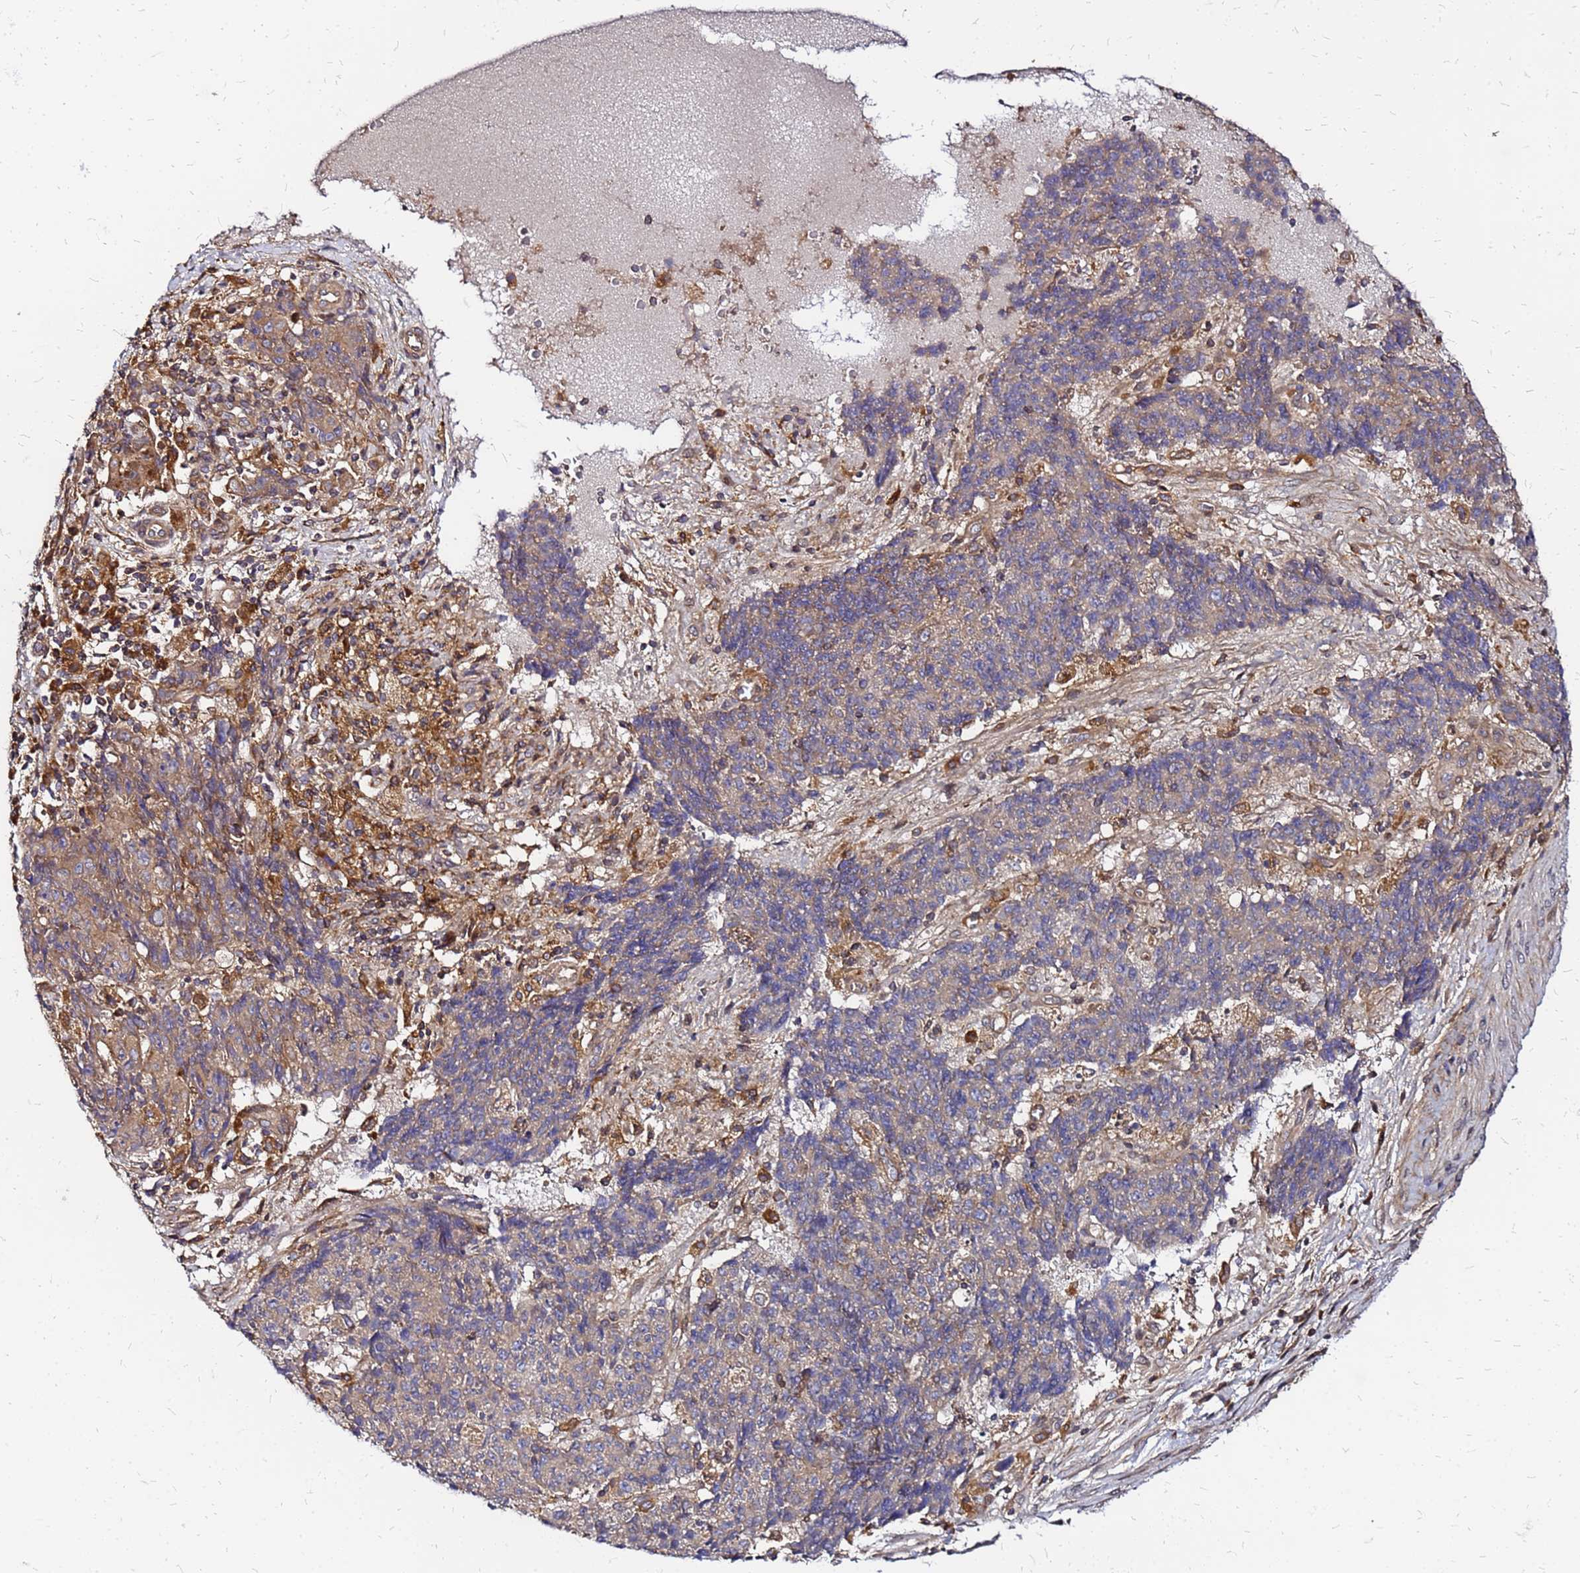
{"staining": {"intensity": "weak", "quantity": "25%-75%", "location": "cytoplasmic/membranous"}, "tissue": "ovarian cancer", "cell_type": "Tumor cells", "image_type": "cancer", "snomed": [{"axis": "morphology", "description": "Carcinoma, endometroid"}, {"axis": "topography", "description": "Ovary"}], "caption": "A photomicrograph of human ovarian endometroid carcinoma stained for a protein exhibits weak cytoplasmic/membranous brown staining in tumor cells. (DAB (3,3'-diaminobenzidine) IHC, brown staining for protein, blue staining for nuclei).", "gene": "CYBC1", "patient": {"sex": "female", "age": 42}}